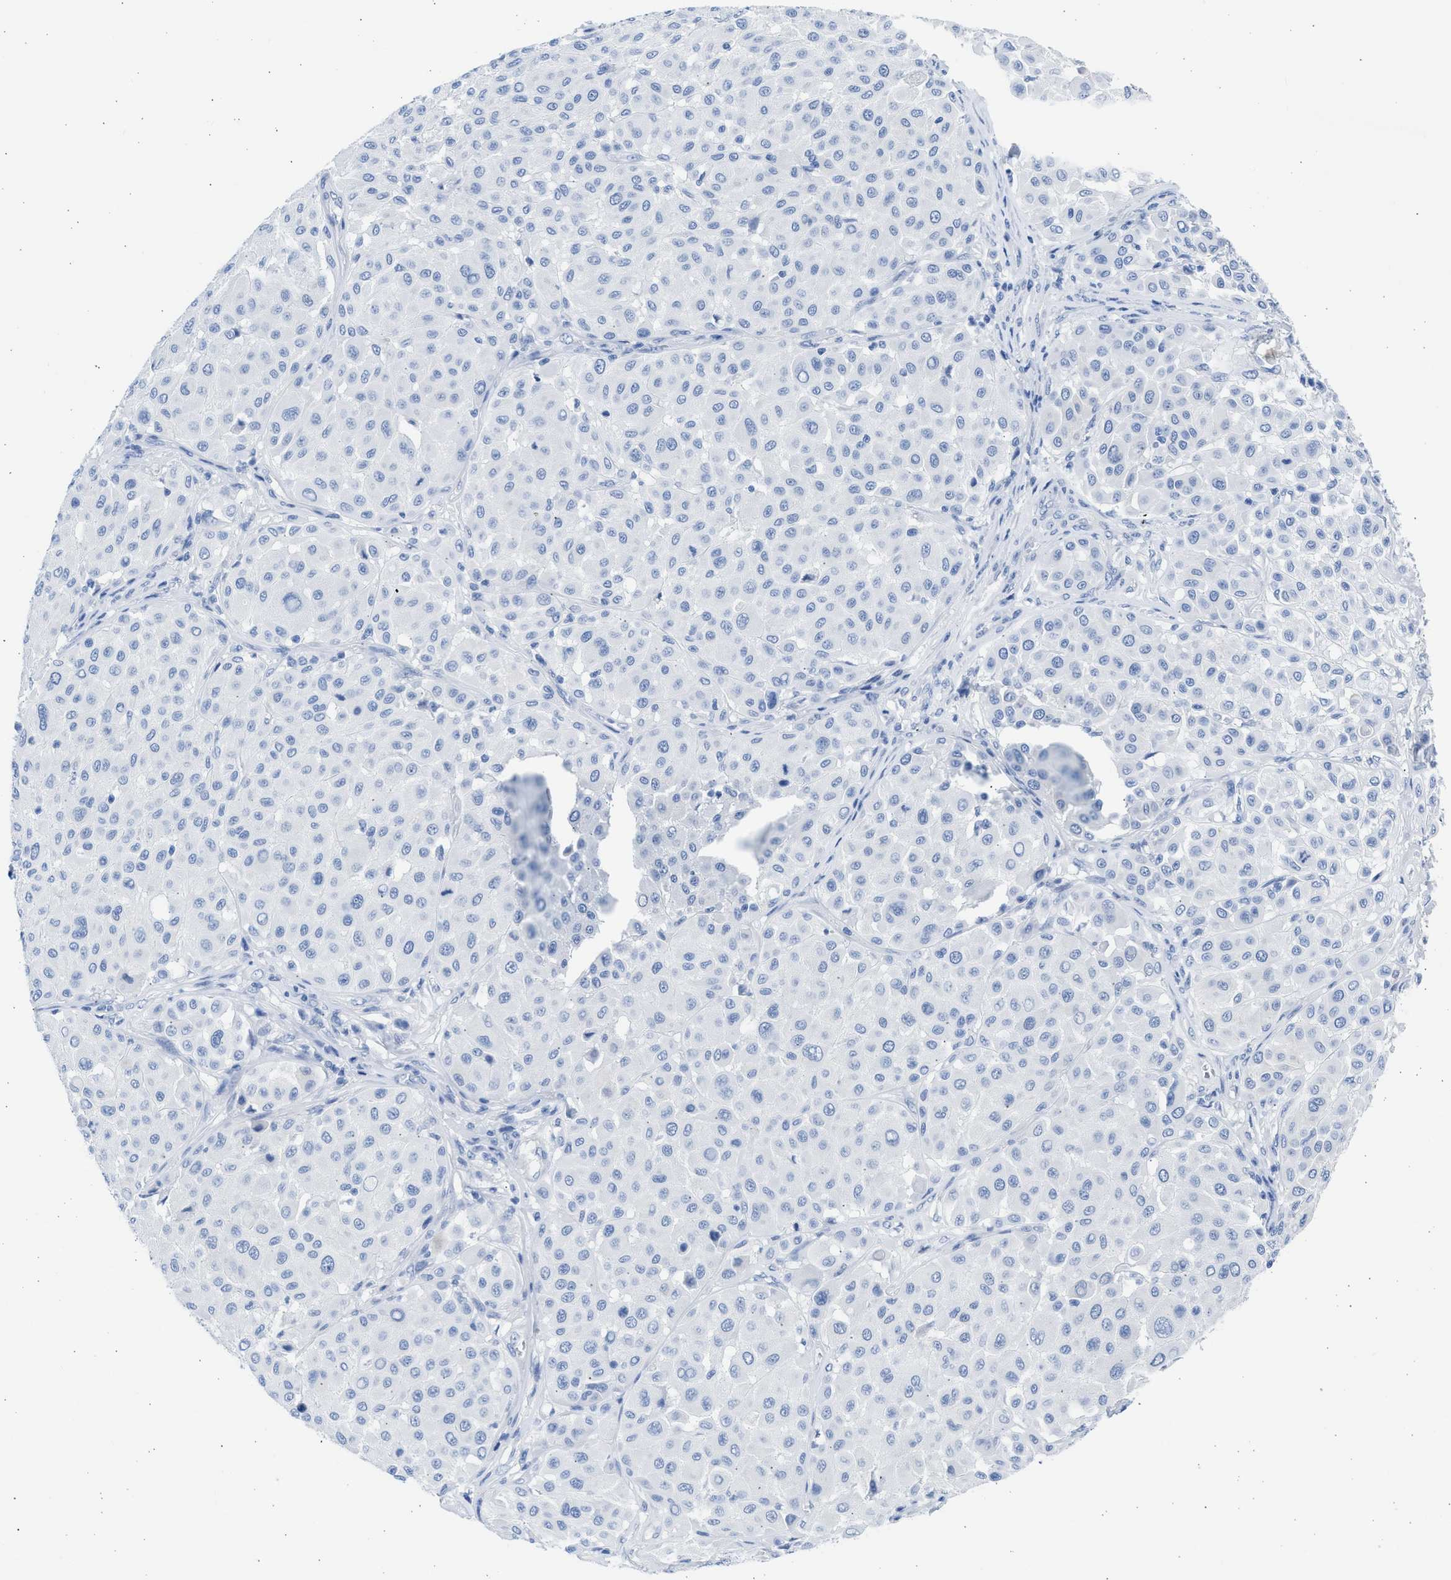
{"staining": {"intensity": "negative", "quantity": "none", "location": "none"}, "tissue": "melanoma", "cell_type": "Tumor cells", "image_type": "cancer", "snomed": [{"axis": "morphology", "description": "Malignant melanoma, Metastatic site"}, {"axis": "topography", "description": "Soft tissue"}], "caption": "Tumor cells are negative for protein expression in human malignant melanoma (metastatic site).", "gene": "SPATA3", "patient": {"sex": "male", "age": 41}}